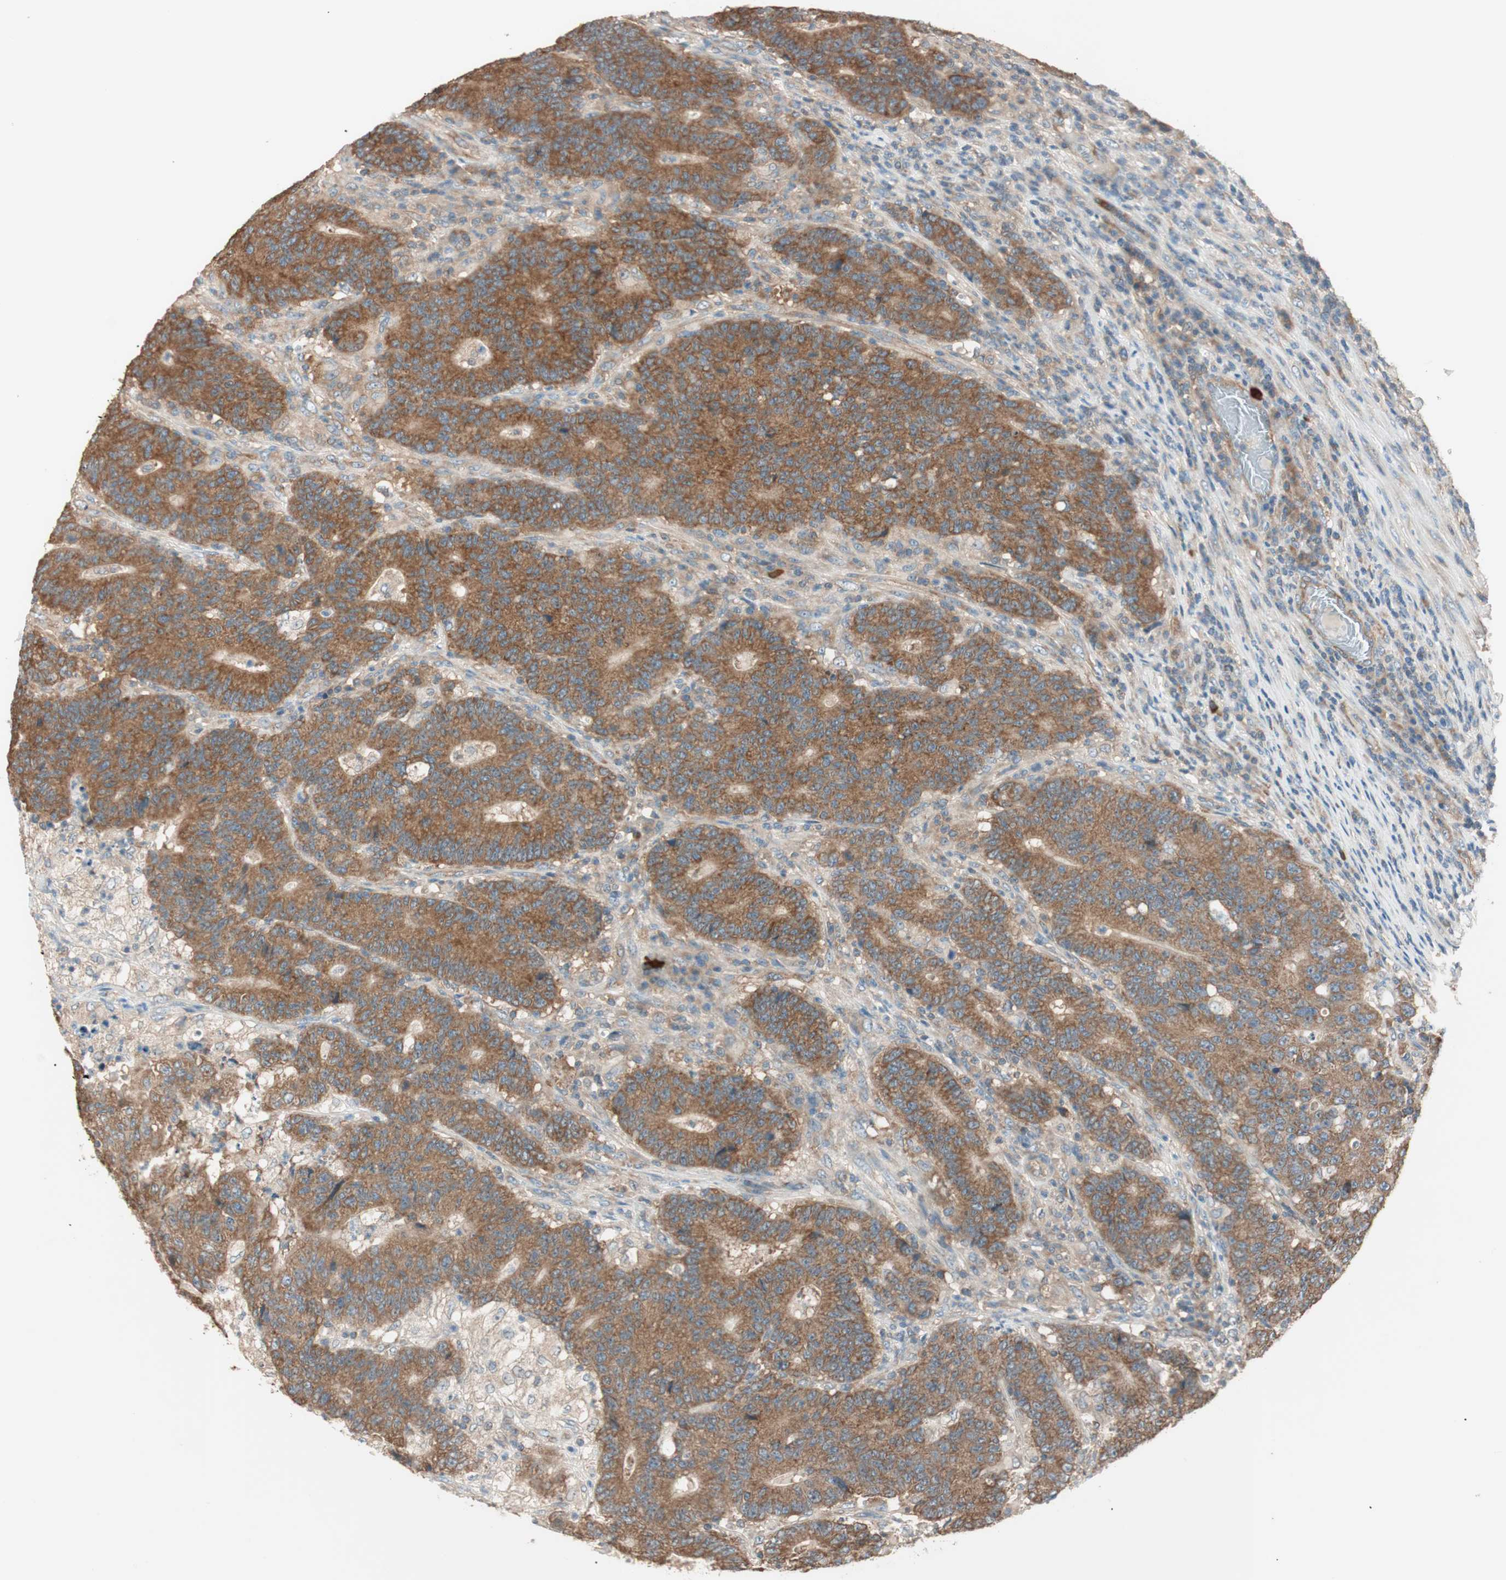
{"staining": {"intensity": "strong", "quantity": ">75%", "location": "cytoplasmic/membranous"}, "tissue": "colorectal cancer", "cell_type": "Tumor cells", "image_type": "cancer", "snomed": [{"axis": "morphology", "description": "Normal tissue, NOS"}, {"axis": "morphology", "description": "Adenocarcinoma, NOS"}, {"axis": "topography", "description": "Colon"}], "caption": "There is high levels of strong cytoplasmic/membranous expression in tumor cells of colorectal cancer, as demonstrated by immunohistochemical staining (brown color).", "gene": "CC2D1A", "patient": {"sex": "female", "age": 75}}